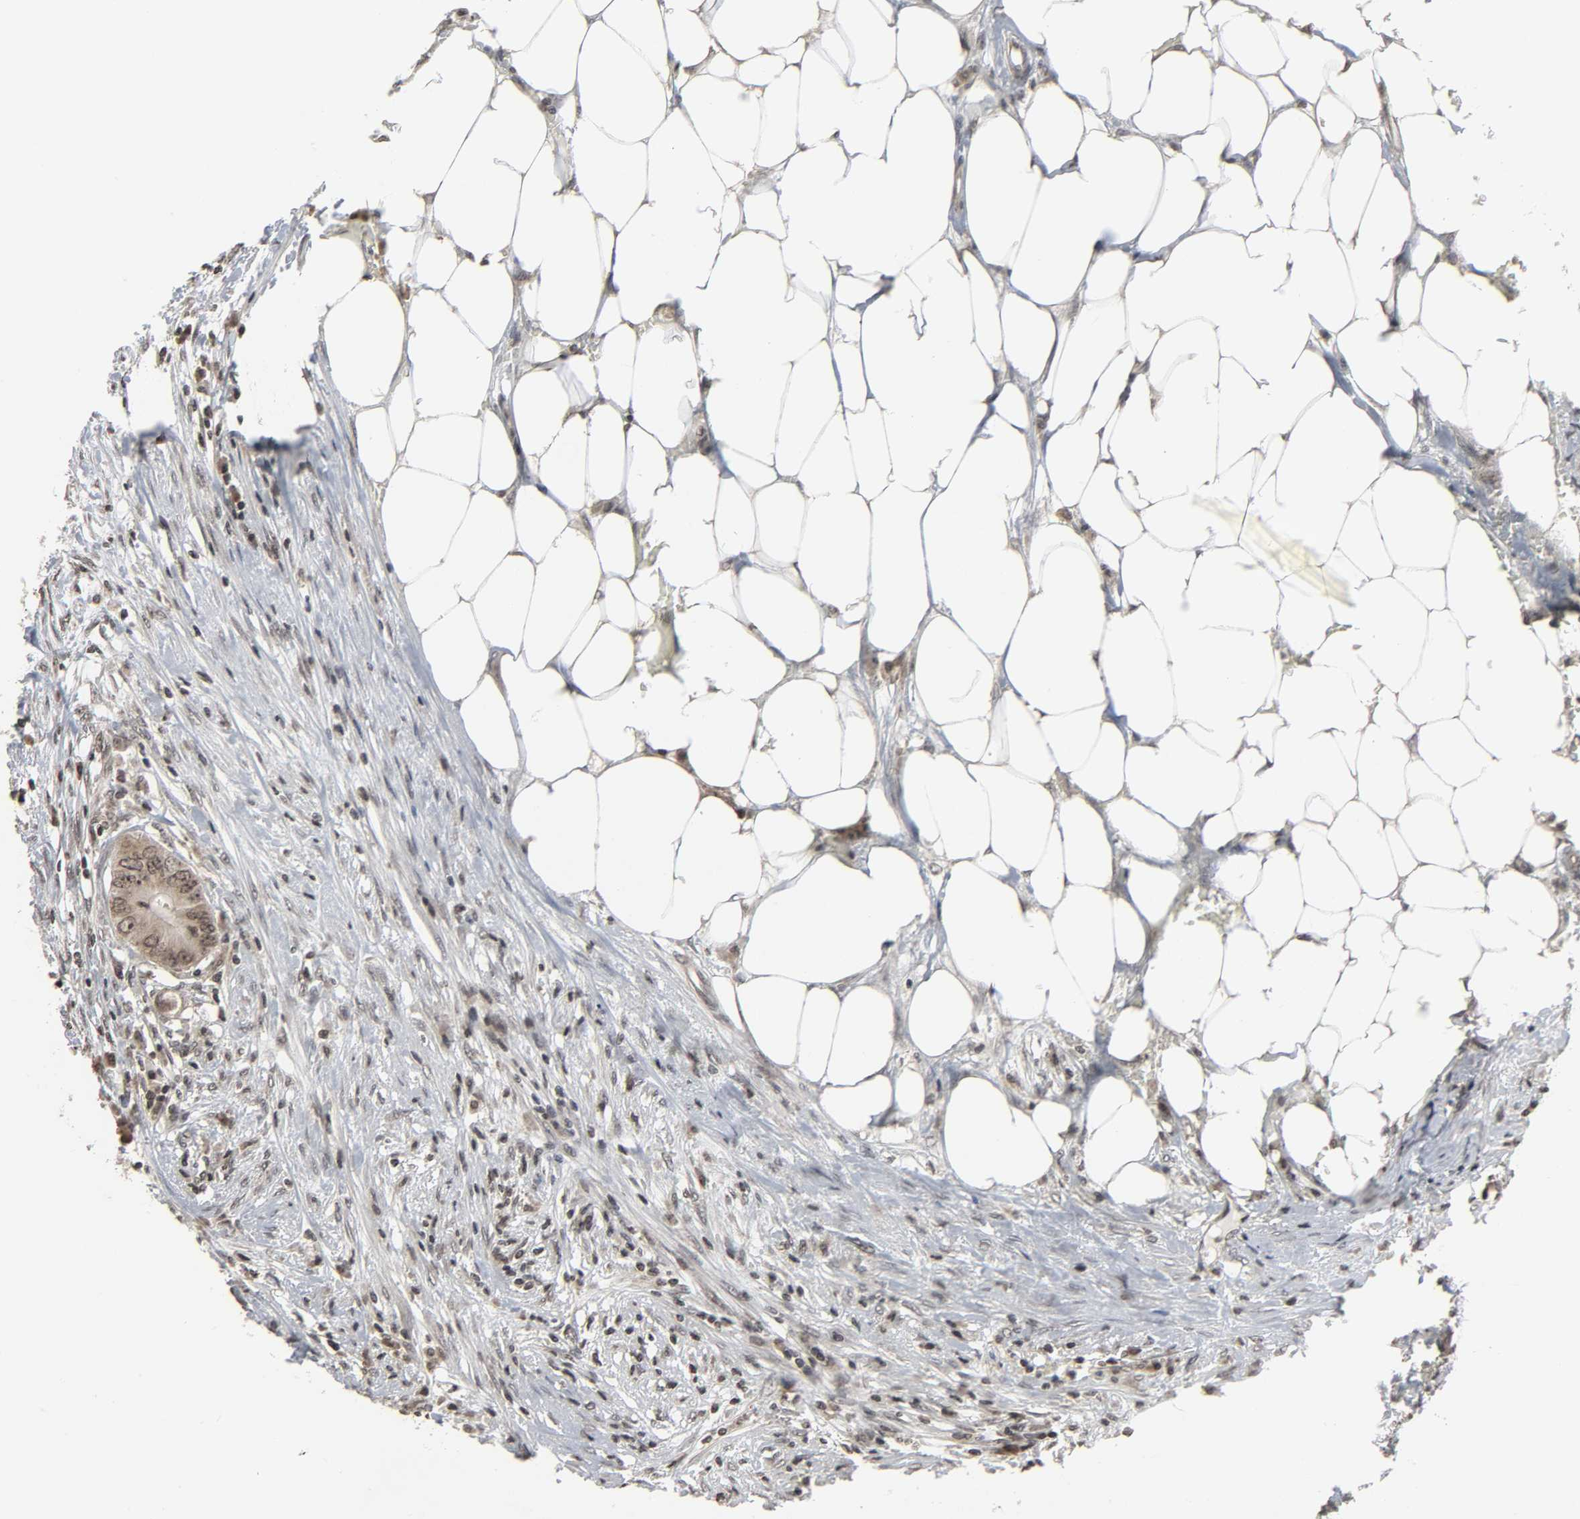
{"staining": {"intensity": "weak", "quantity": ">75%", "location": "nuclear"}, "tissue": "colorectal cancer", "cell_type": "Tumor cells", "image_type": "cancer", "snomed": [{"axis": "morphology", "description": "Adenocarcinoma, NOS"}, {"axis": "topography", "description": "Colon"}], "caption": "Protein expression analysis of colorectal adenocarcinoma demonstrates weak nuclear staining in approximately >75% of tumor cells.", "gene": "XRCC1", "patient": {"sex": "male", "age": 71}}